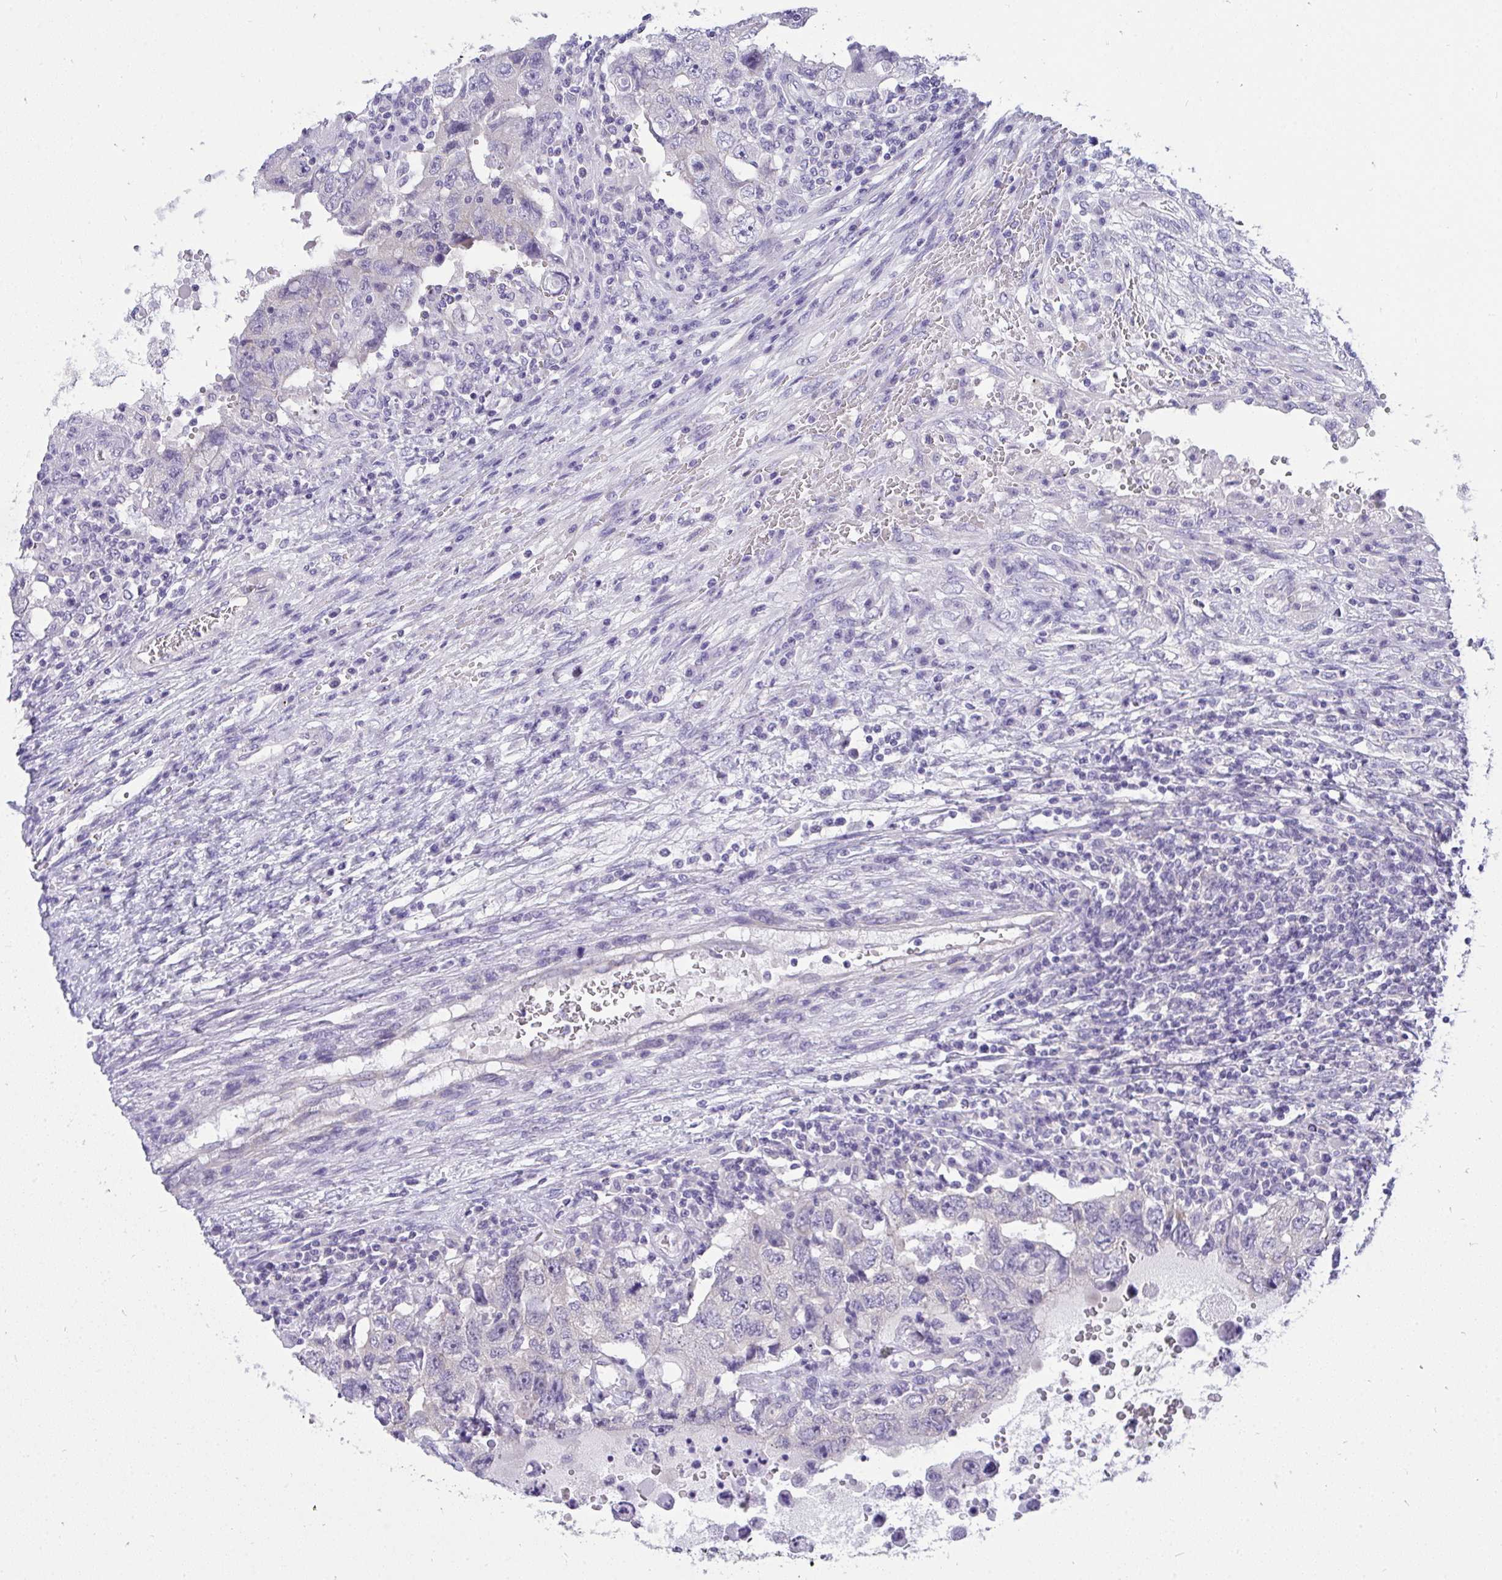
{"staining": {"intensity": "negative", "quantity": "none", "location": "none"}, "tissue": "testis cancer", "cell_type": "Tumor cells", "image_type": "cancer", "snomed": [{"axis": "morphology", "description": "Carcinoma, Embryonal, NOS"}, {"axis": "topography", "description": "Testis"}], "caption": "This photomicrograph is of testis cancer stained with IHC to label a protein in brown with the nuclei are counter-stained blue. There is no staining in tumor cells.", "gene": "VGLL3", "patient": {"sex": "male", "age": 26}}